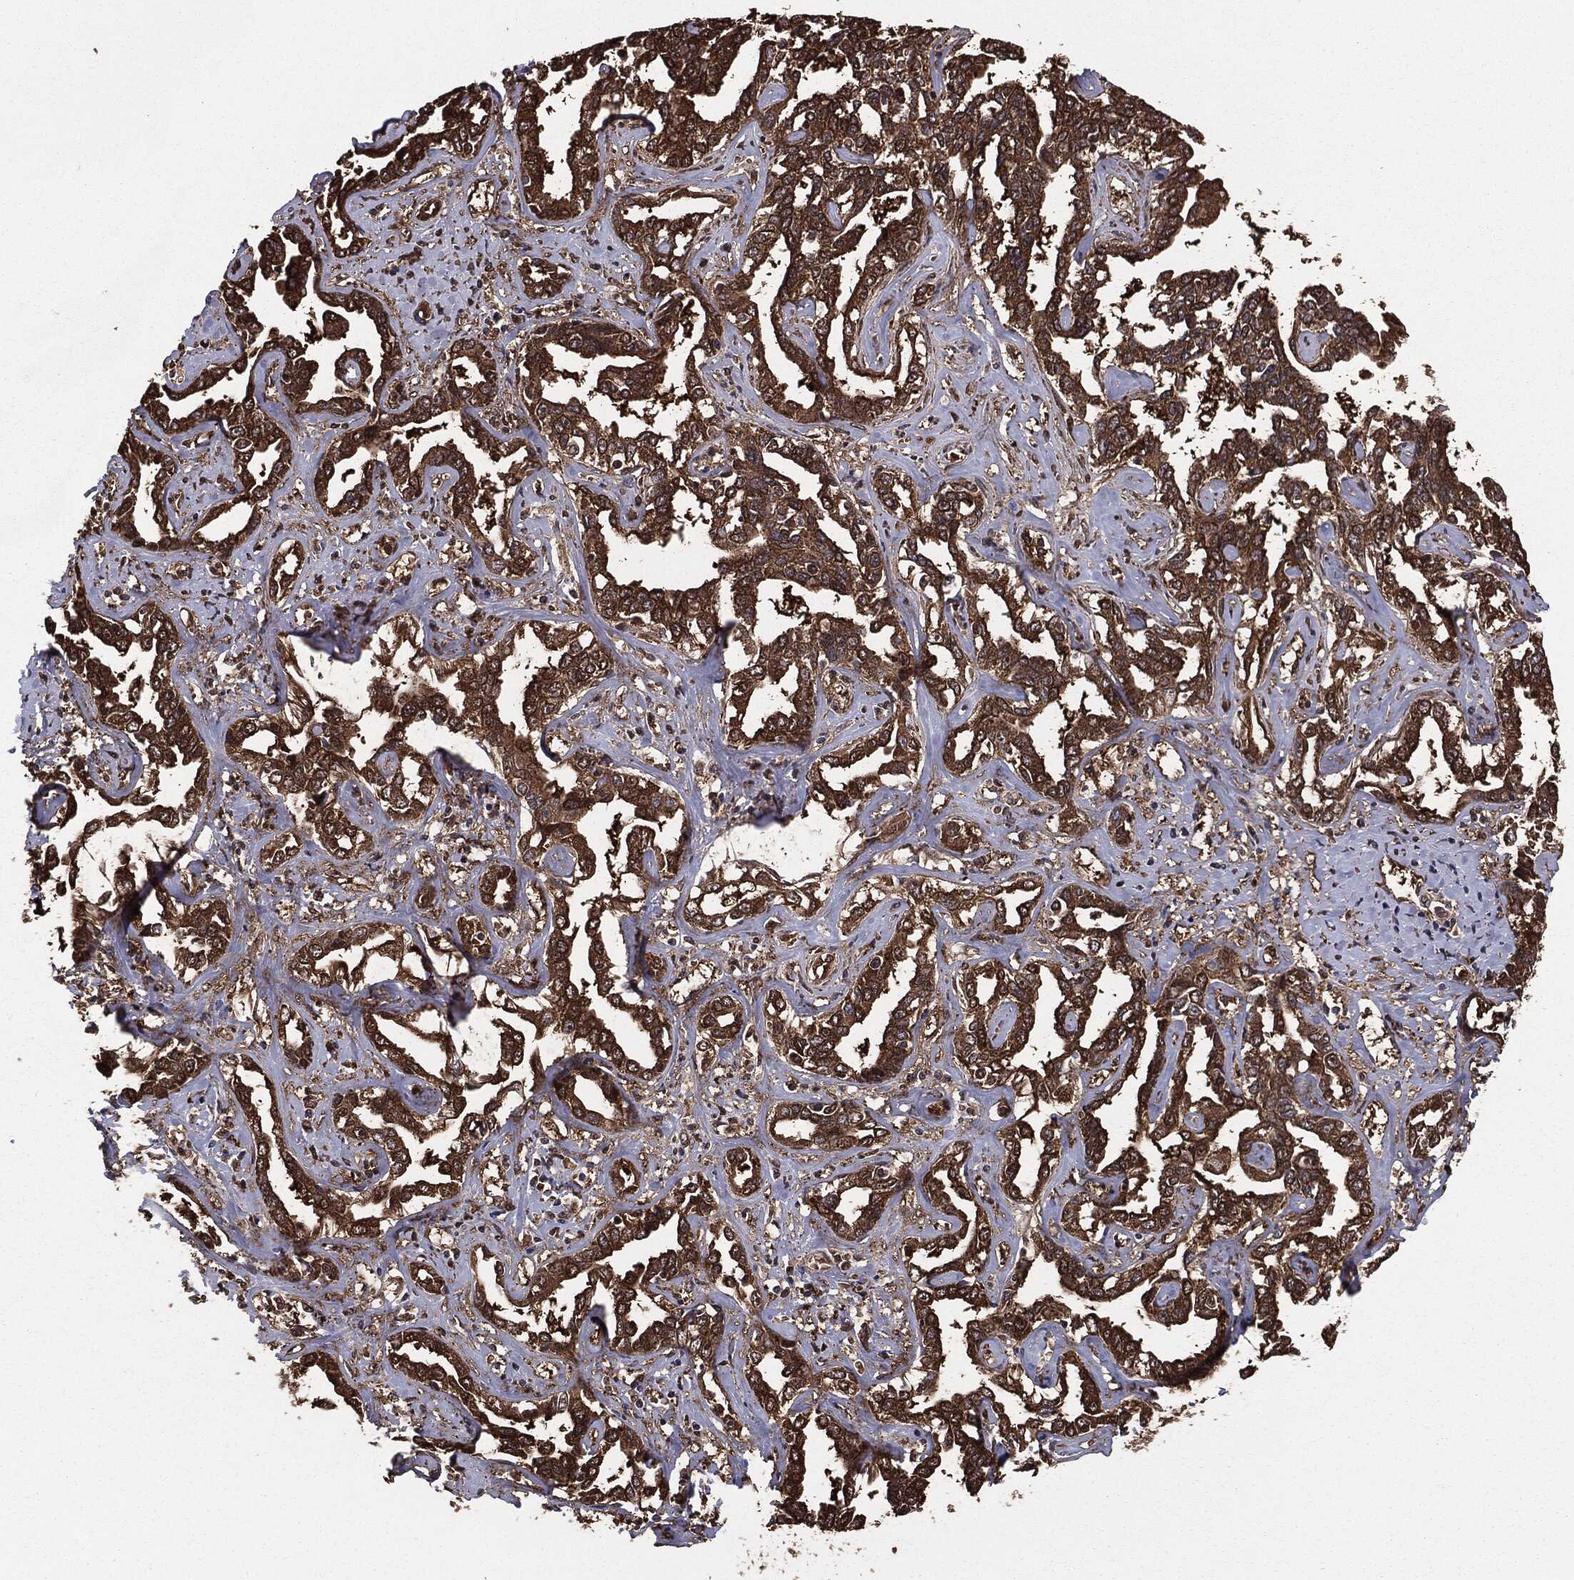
{"staining": {"intensity": "strong", "quantity": ">75%", "location": "cytoplasmic/membranous"}, "tissue": "liver cancer", "cell_type": "Tumor cells", "image_type": "cancer", "snomed": [{"axis": "morphology", "description": "Cholangiocarcinoma"}, {"axis": "topography", "description": "Liver"}], "caption": "A micrograph of liver cancer stained for a protein demonstrates strong cytoplasmic/membranous brown staining in tumor cells. (DAB (3,3'-diaminobenzidine) IHC, brown staining for protein, blue staining for nuclei).", "gene": "NME1", "patient": {"sex": "male", "age": 59}}